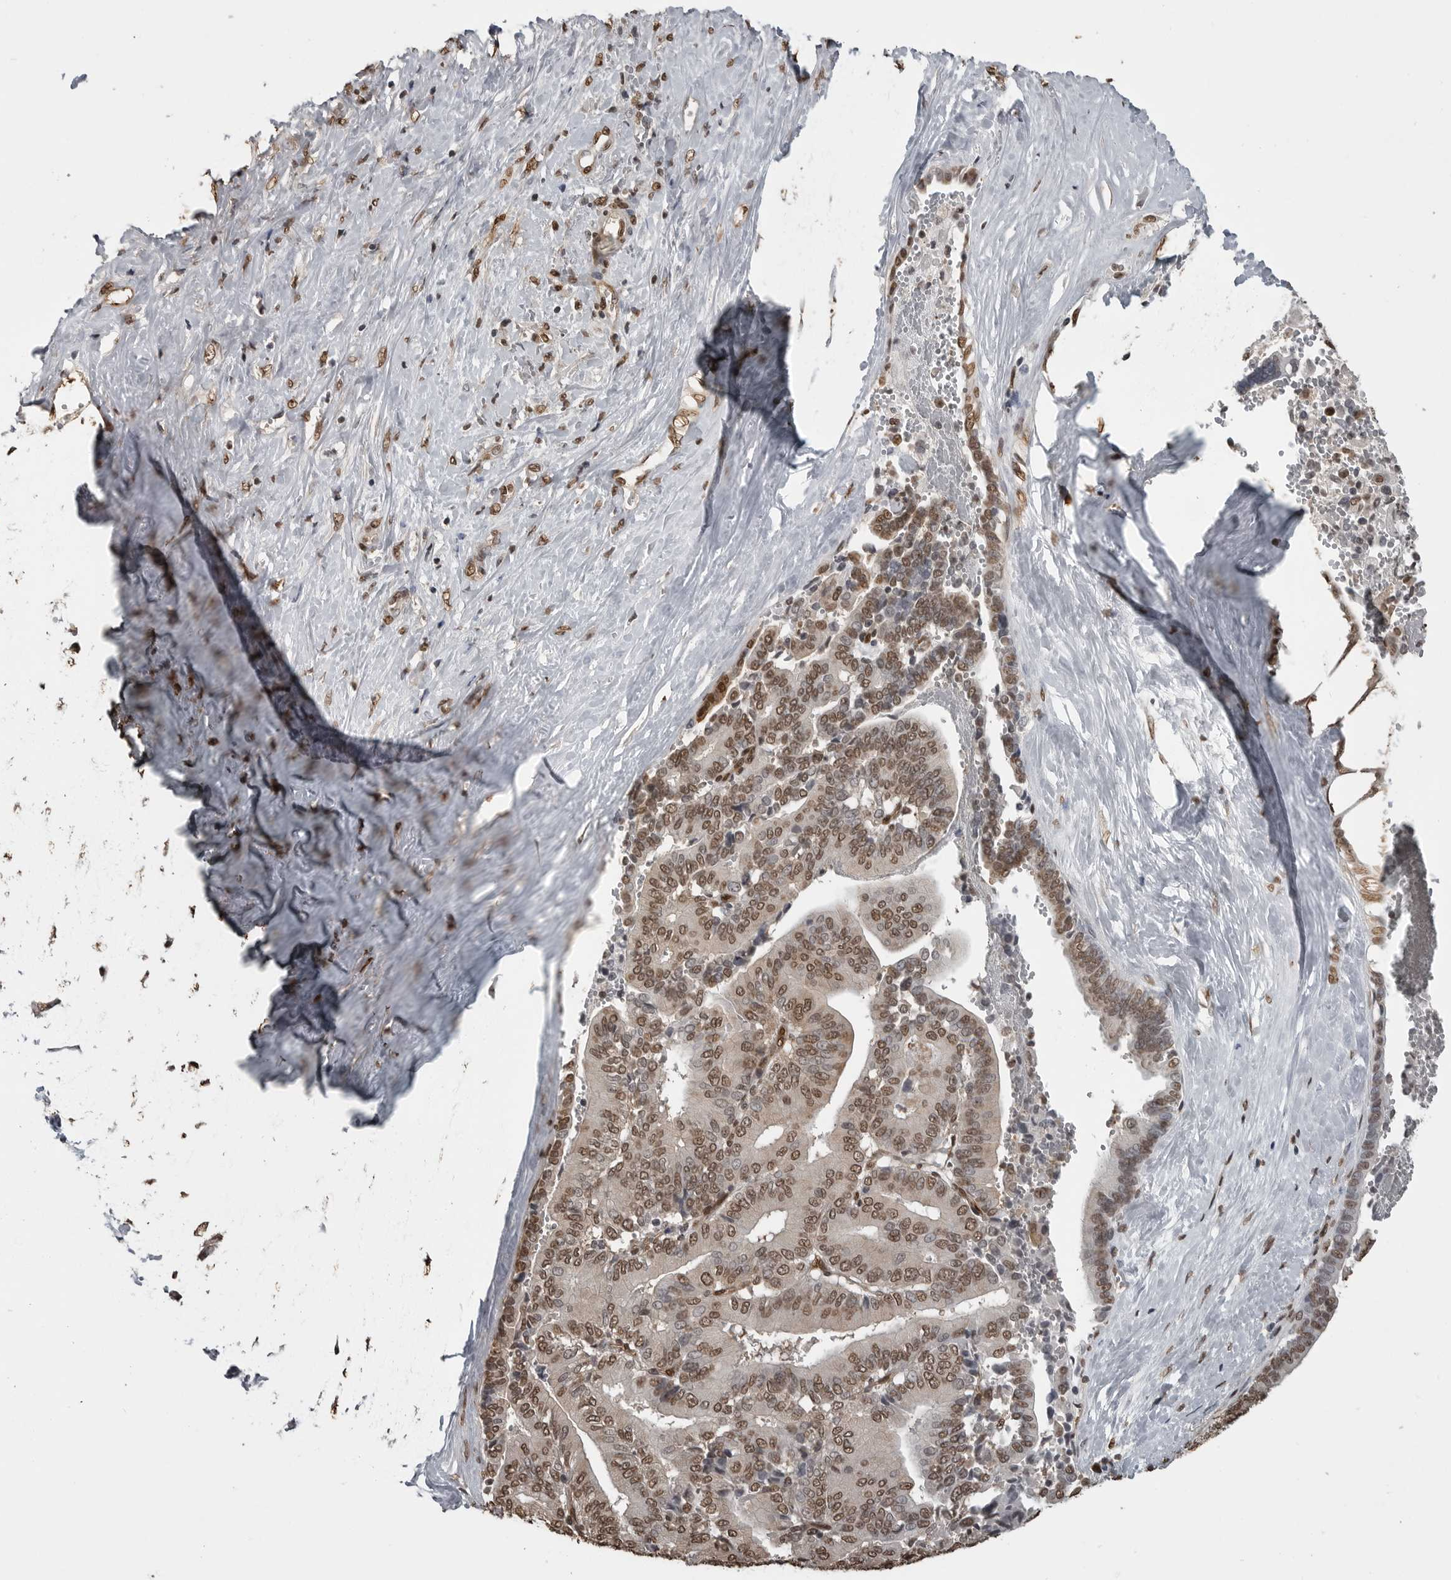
{"staining": {"intensity": "moderate", "quantity": ">75%", "location": "nuclear"}, "tissue": "liver cancer", "cell_type": "Tumor cells", "image_type": "cancer", "snomed": [{"axis": "morphology", "description": "Cholangiocarcinoma"}, {"axis": "topography", "description": "Liver"}], "caption": "A high-resolution photomicrograph shows immunohistochemistry (IHC) staining of liver cancer, which shows moderate nuclear positivity in approximately >75% of tumor cells.", "gene": "SMAD2", "patient": {"sex": "female", "age": 75}}